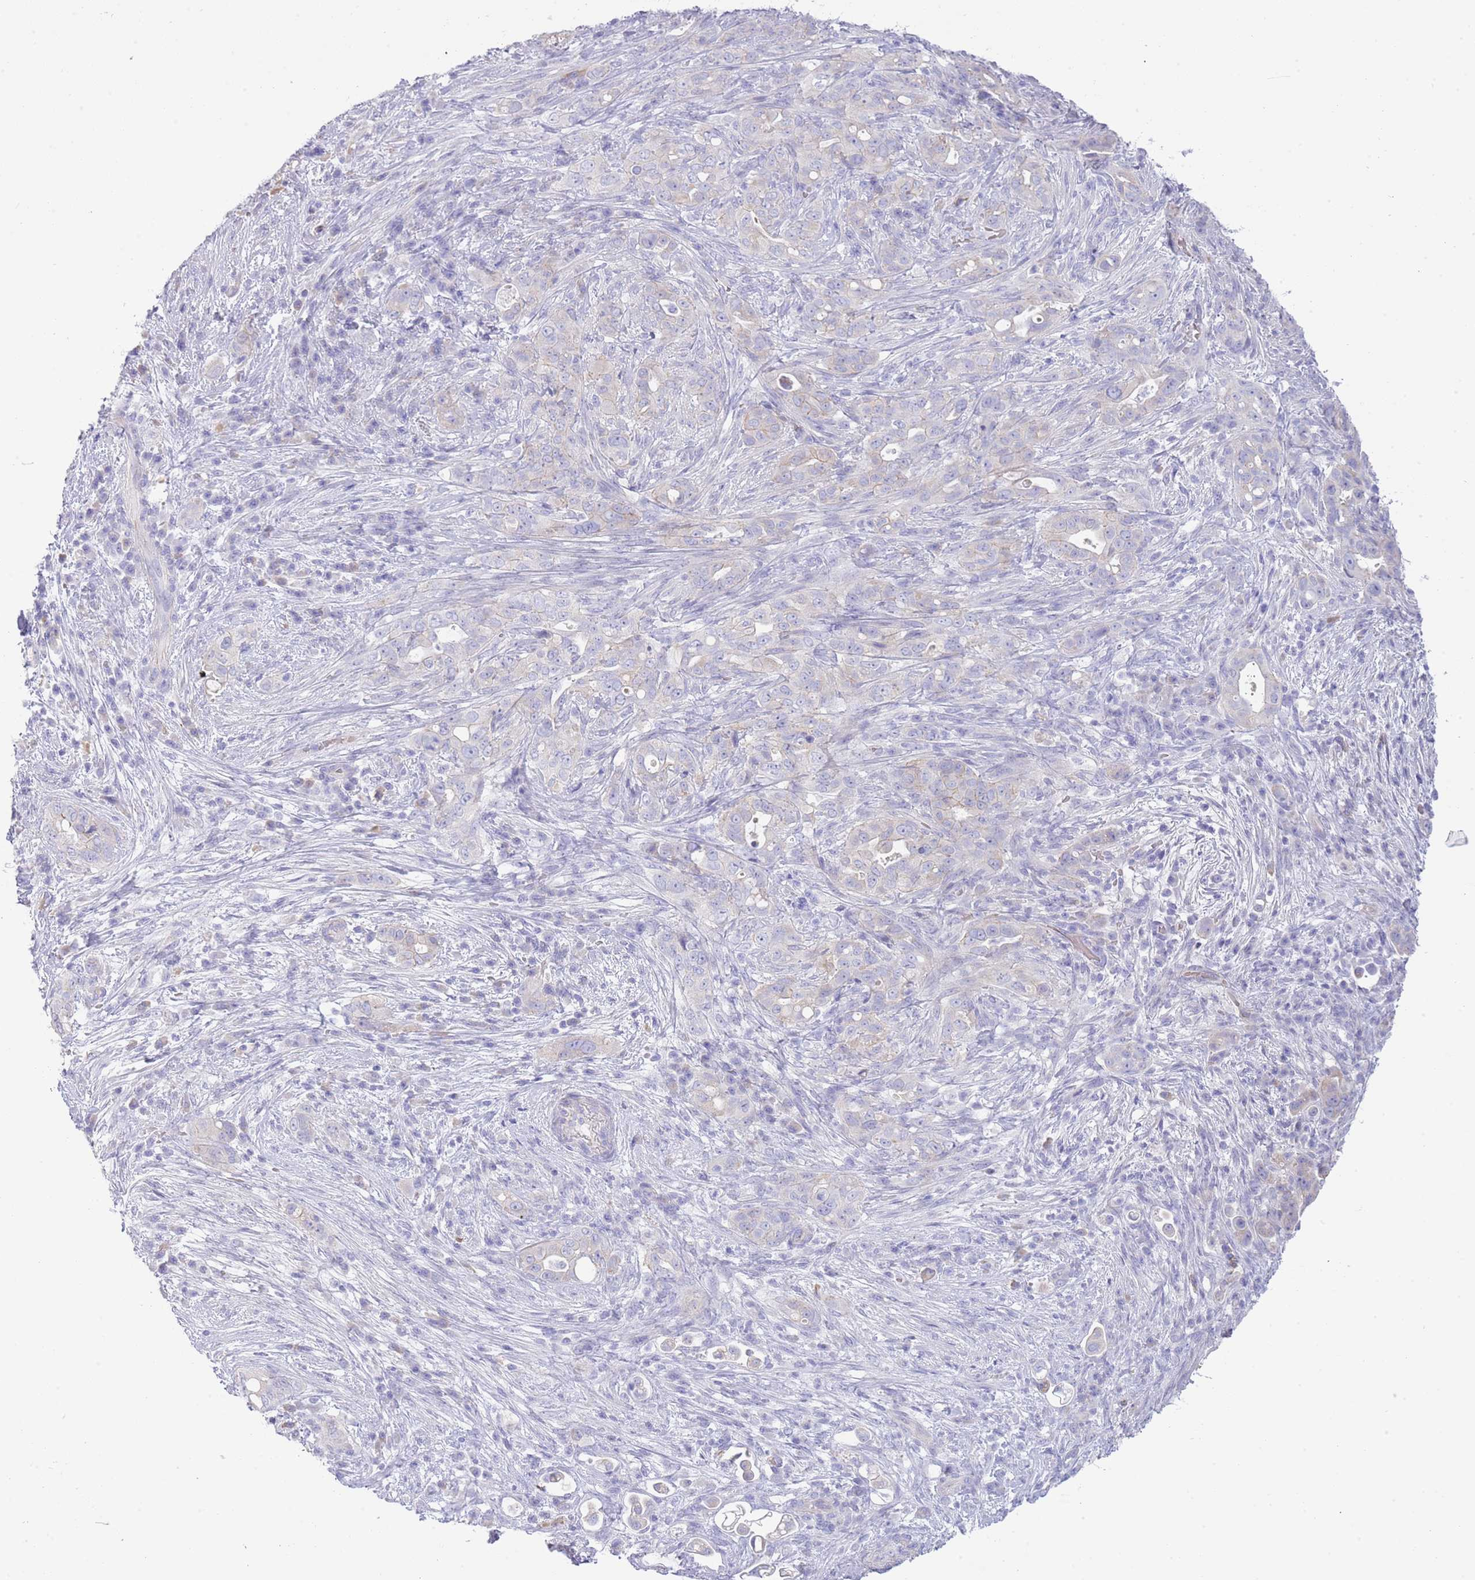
{"staining": {"intensity": "negative", "quantity": "none", "location": "none"}, "tissue": "pancreatic cancer", "cell_type": "Tumor cells", "image_type": "cancer", "snomed": [{"axis": "morphology", "description": "Normal tissue, NOS"}, {"axis": "morphology", "description": "Adenocarcinoma, NOS"}, {"axis": "topography", "description": "Lymph node"}, {"axis": "topography", "description": "Pancreas"}], "caption": "A photomicrograph of pancreatic cancer stained for a protein exhibits no brown staining in tumor cells.", "gene": "ACR", "patient": {"sex": "female", "age": 67}}